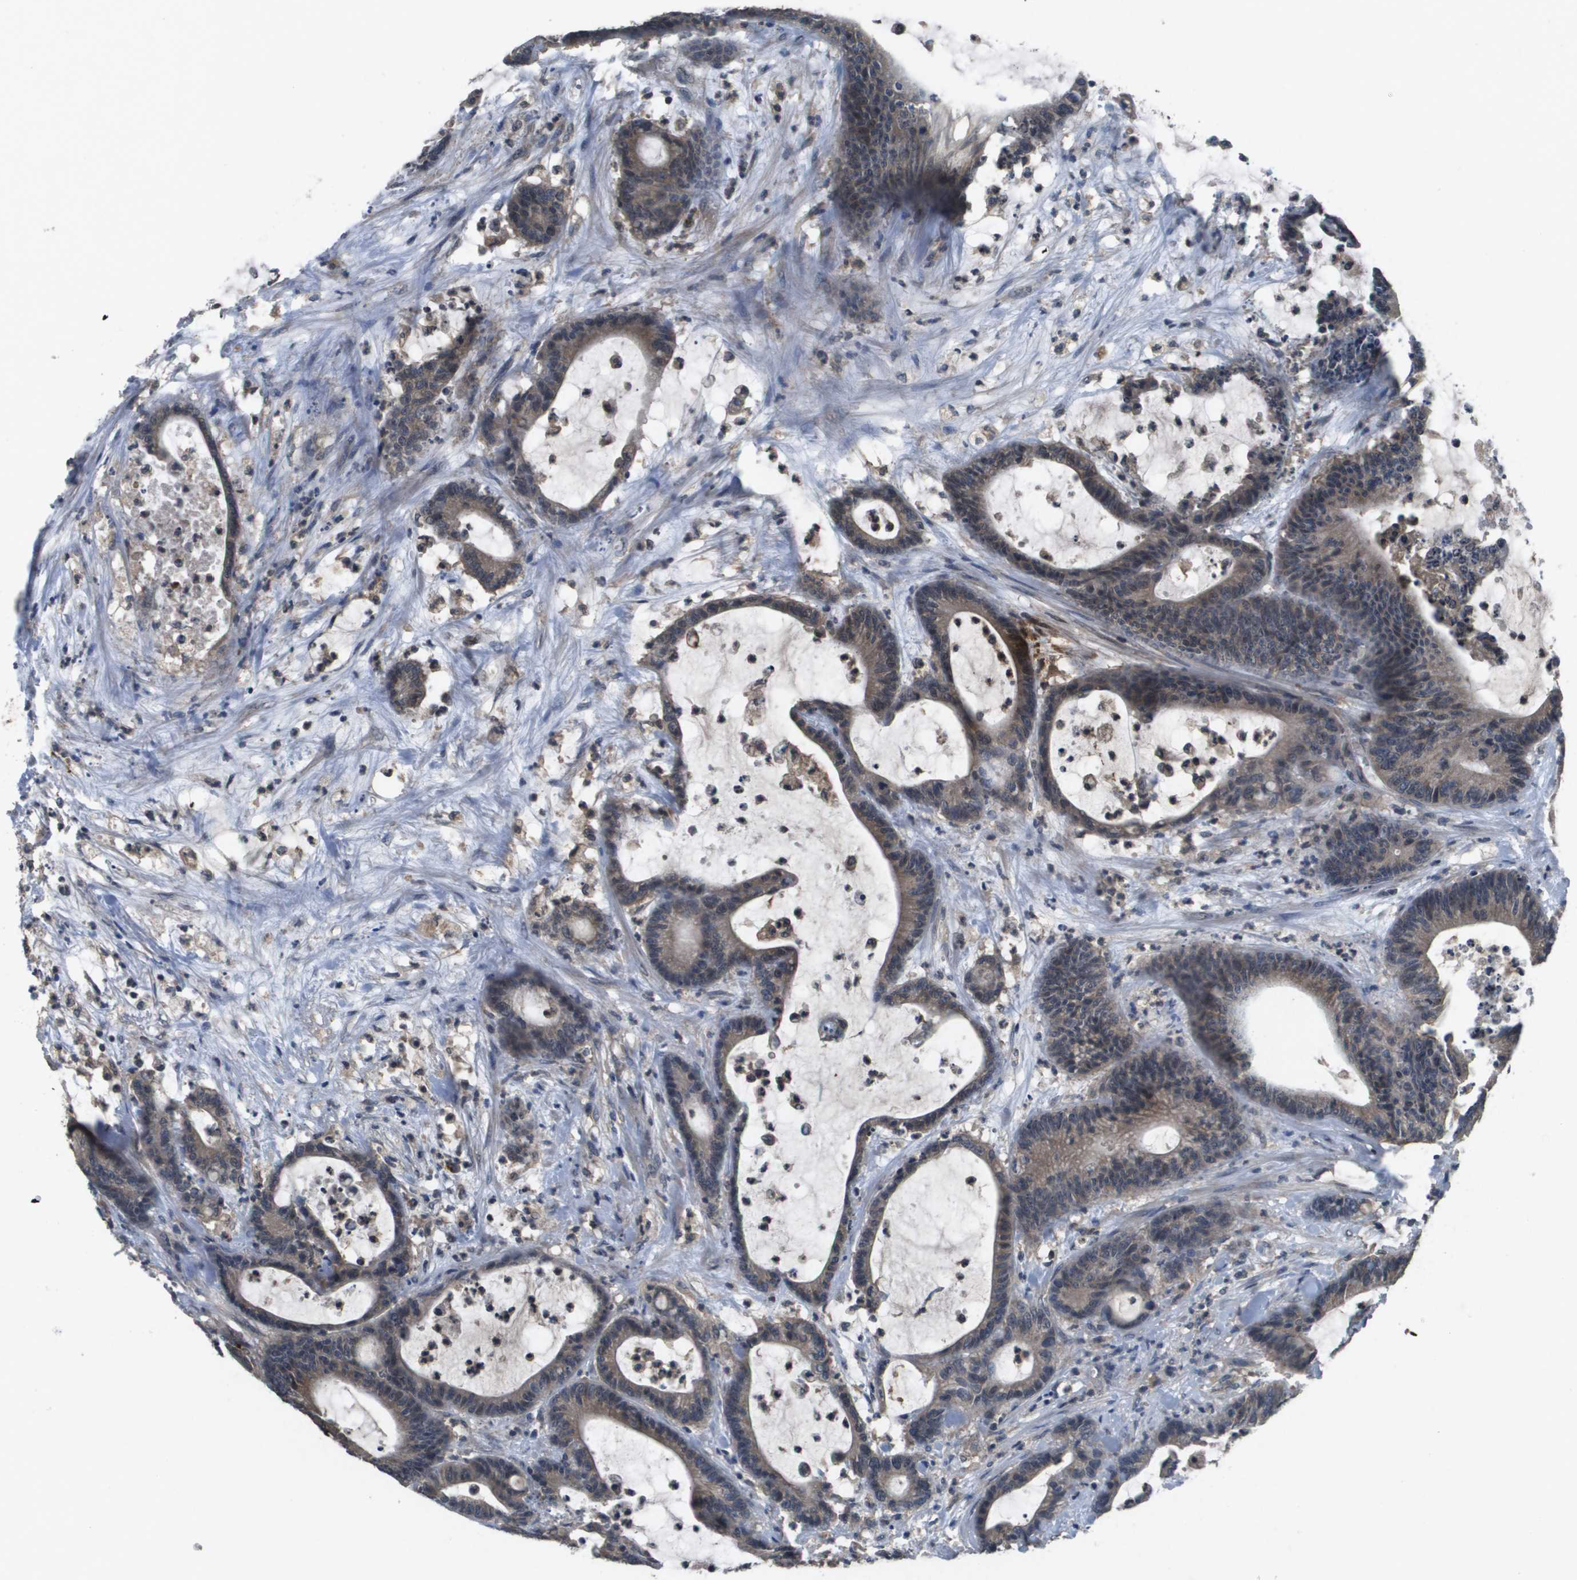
{"staining": {"intensity": "weak", "quantity": ">75%", "location": "cytoplasmic/membranous"}, "tissue": "colorectal cancer", "cell_type": "Tumor cells", "image_type": "cancer", "snomed": [{"axis": "morphology", "description": "Adenocarcinoma, NOS"}, {"axis": "topography", "description": "Colon"}], "caption": "Immunohistochemistry (DAB) staining of colorectal cancer (adenocarcinoma) displays weak cytoplasmic/membranous protein expression in approximately >75% of tumor cells. (Brightfield microscopy of DAB IHC at high magnification).", "gene": "PROC", "patient": {"sex": "female", "age": 84}}